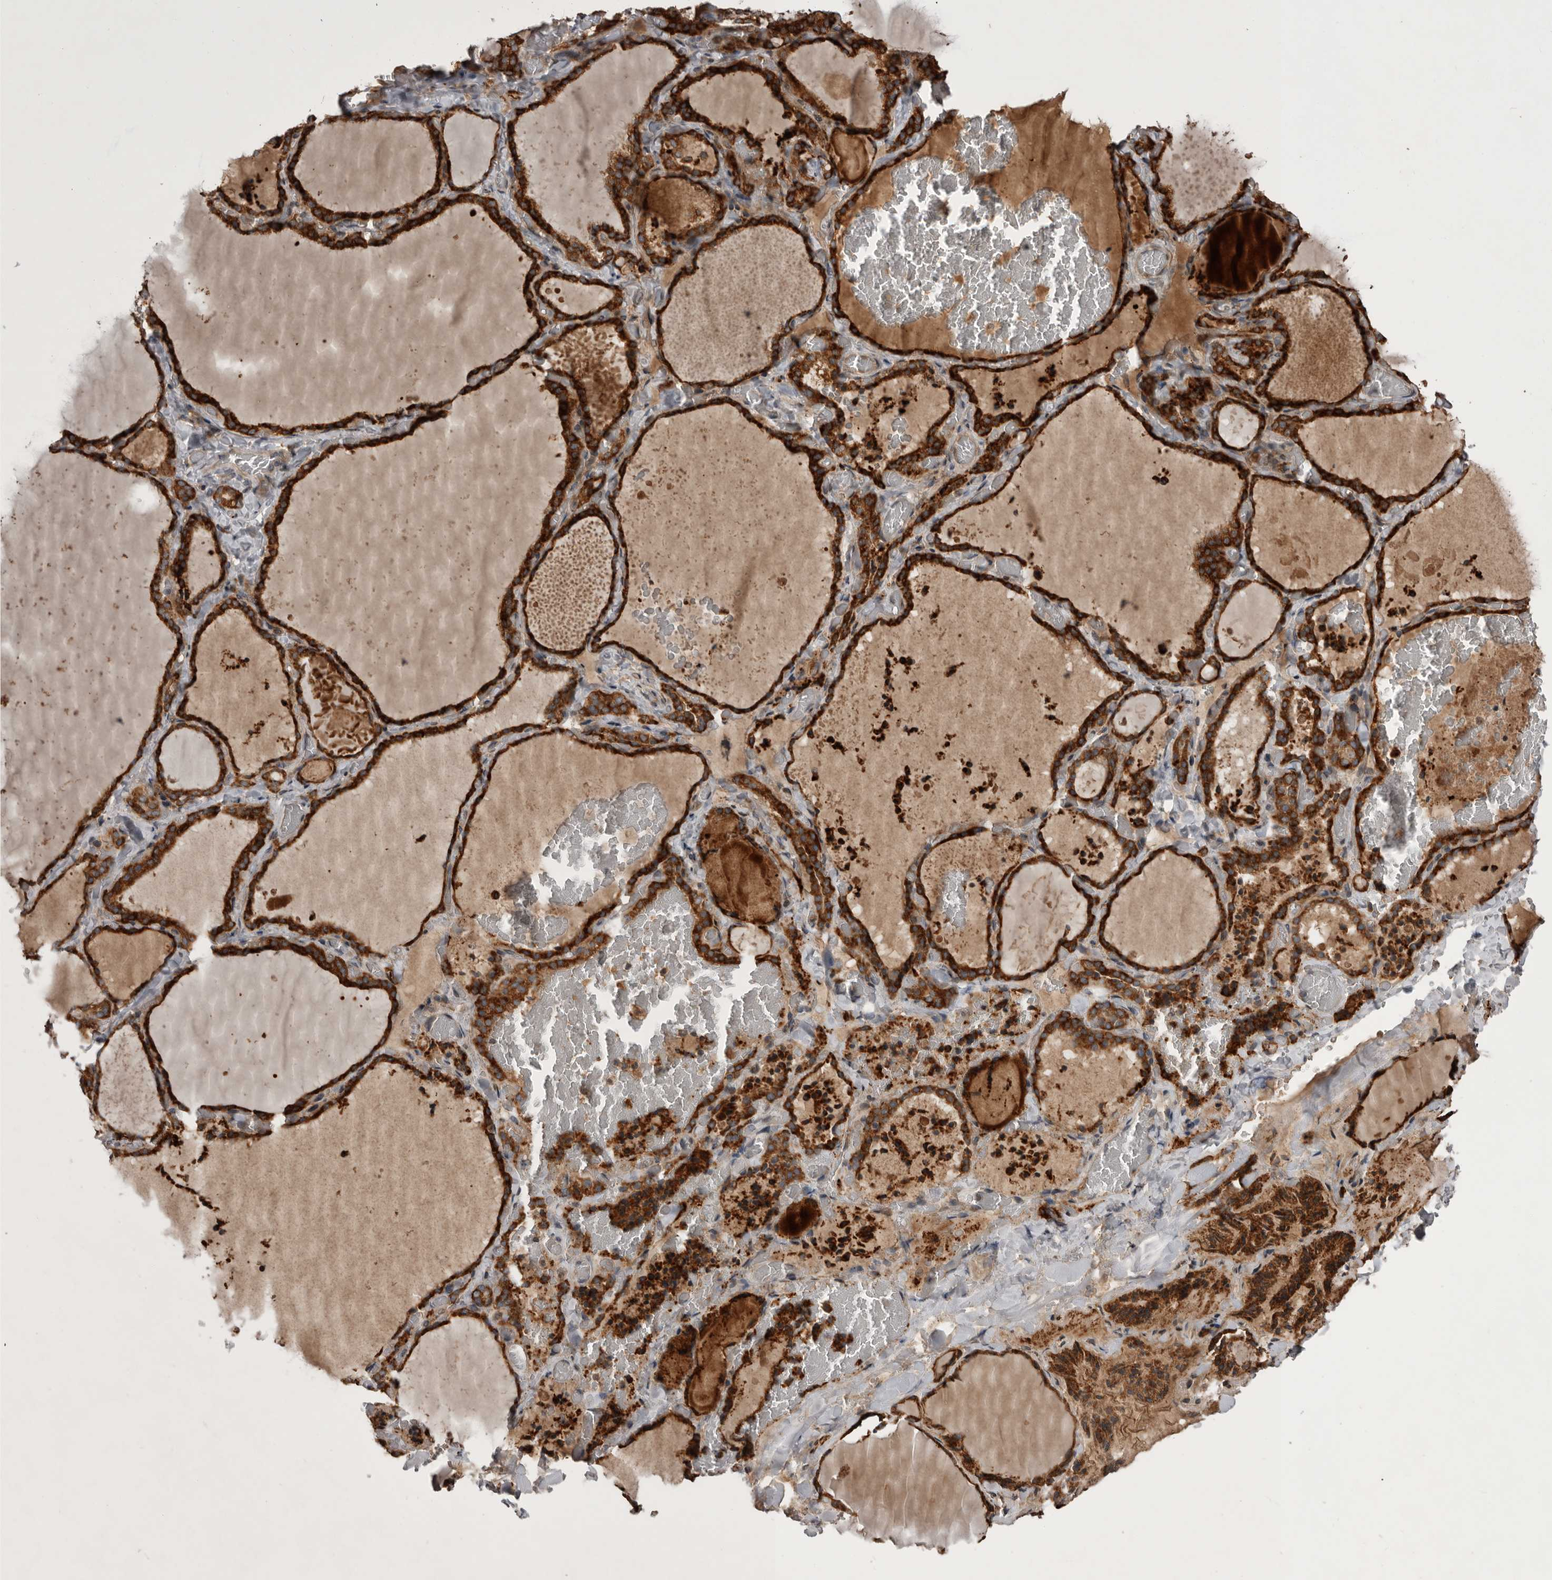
{"staining": {"intensity": "strong", "quantity": ">75%", "location": "cytoplasmic/membranous"}, "tissue": "thyroid gland", "cell_type": "Glandular cells", "image_type": "normal", "snomed": [{"axis": "morphology", "description": "Normal tissue, NOS"}, {"axis": "topography", "description": "Thyroid gland"}], "caption": "Human thyroid gland stained with a brown dye reveals strong cytoplasmic/membranous positive positivity in about >75% of glandular cells.", "gene": "RAB3GAP2", "patient": {"sex": "female", "age": 22}}